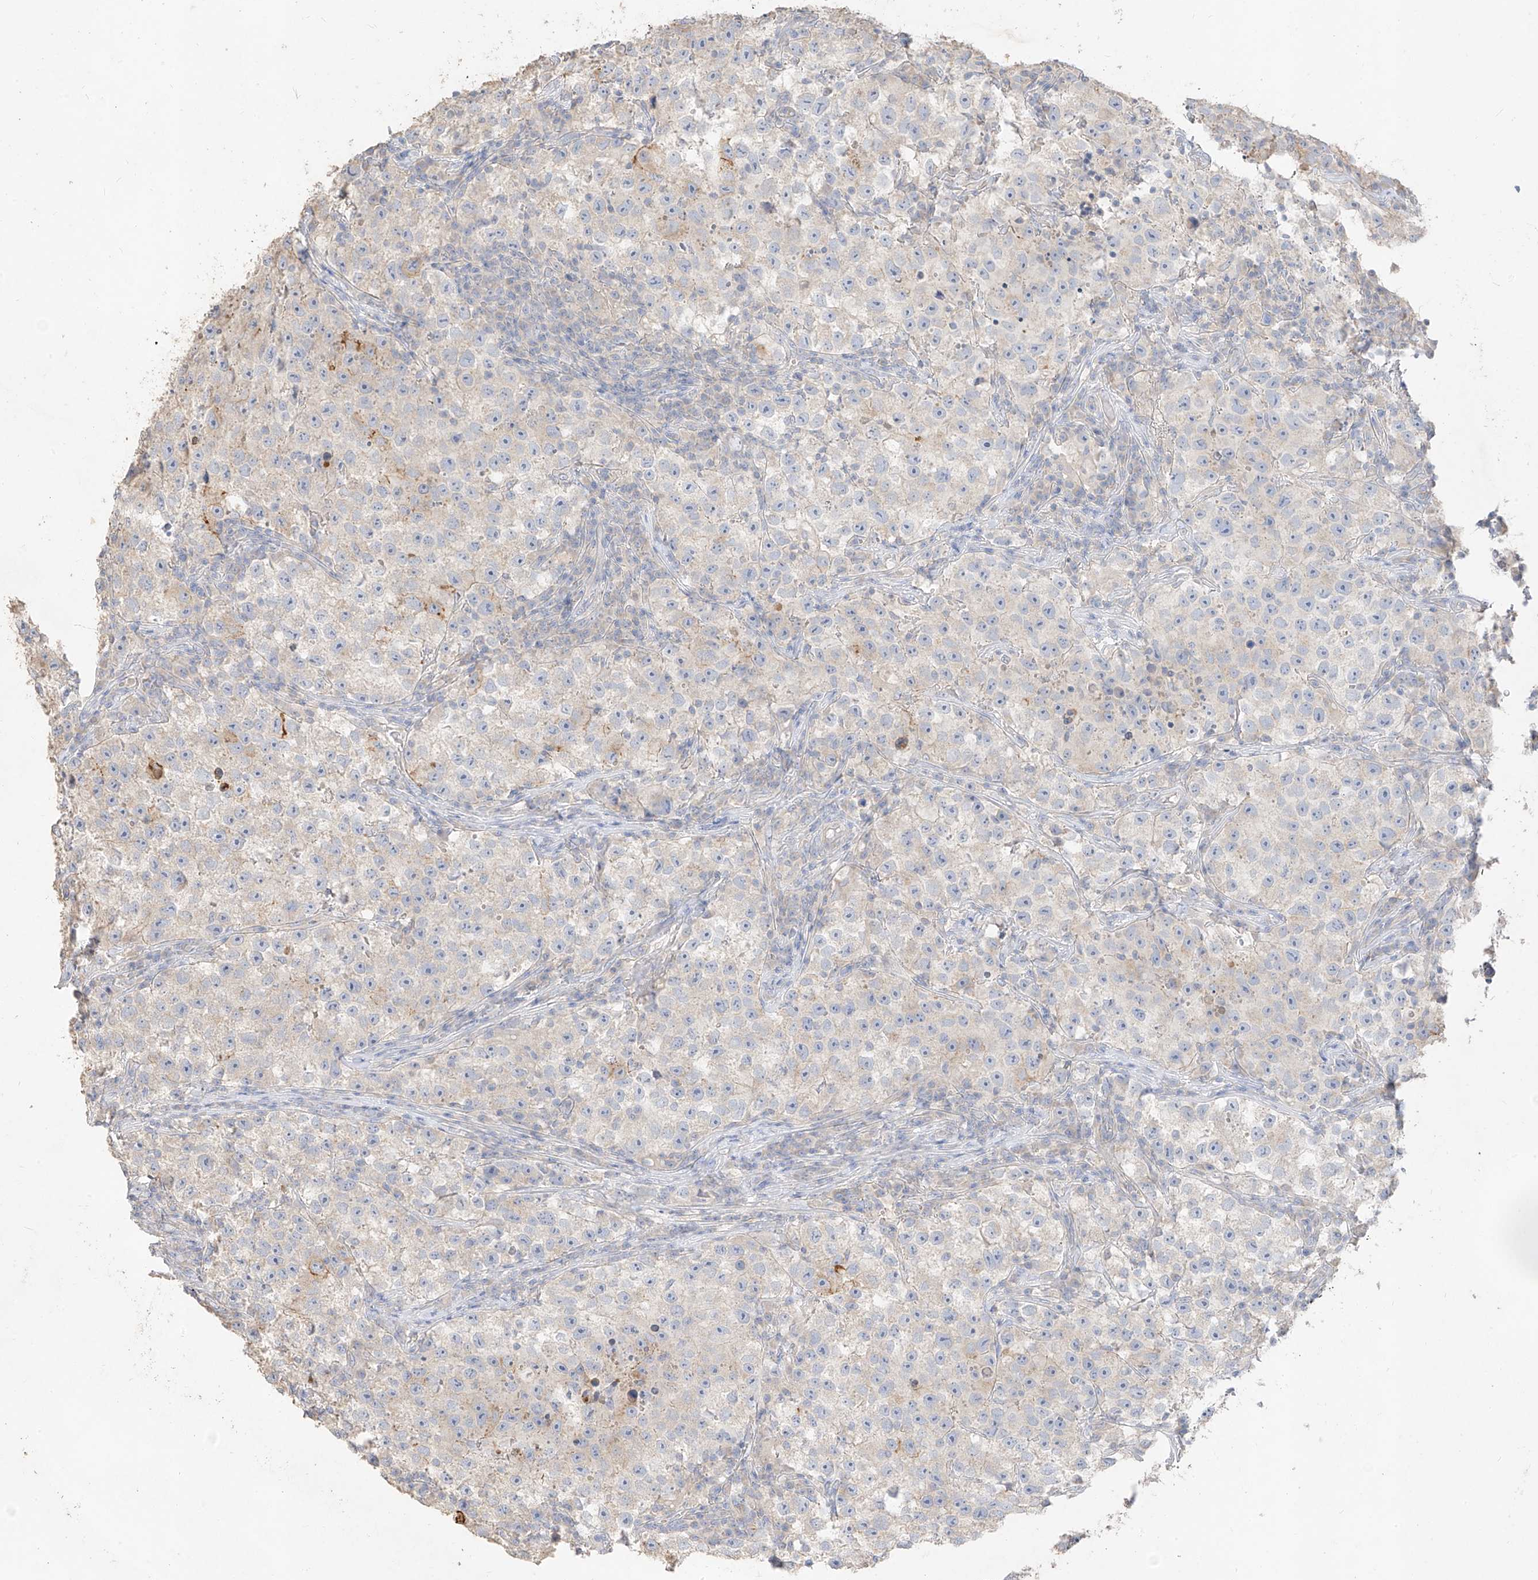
{"staining": {"intensity": "negative", "quantity": "none", "location": "none"}, "tissue": "testis cancer", "cell_type": "Tumor cells", "image_type": "cancer", "snomed": [{"axis": "morphology", "description": "Seminoma, NOS"}, {"axis": "topography", "description": "Testis"}], "caption": "IHC image of human testis cancer stained for a protein (brown), which reveals no expression in tumor cells.", "gene": "ZZEF1", "patient": {"sex": "male", "age": 22}}